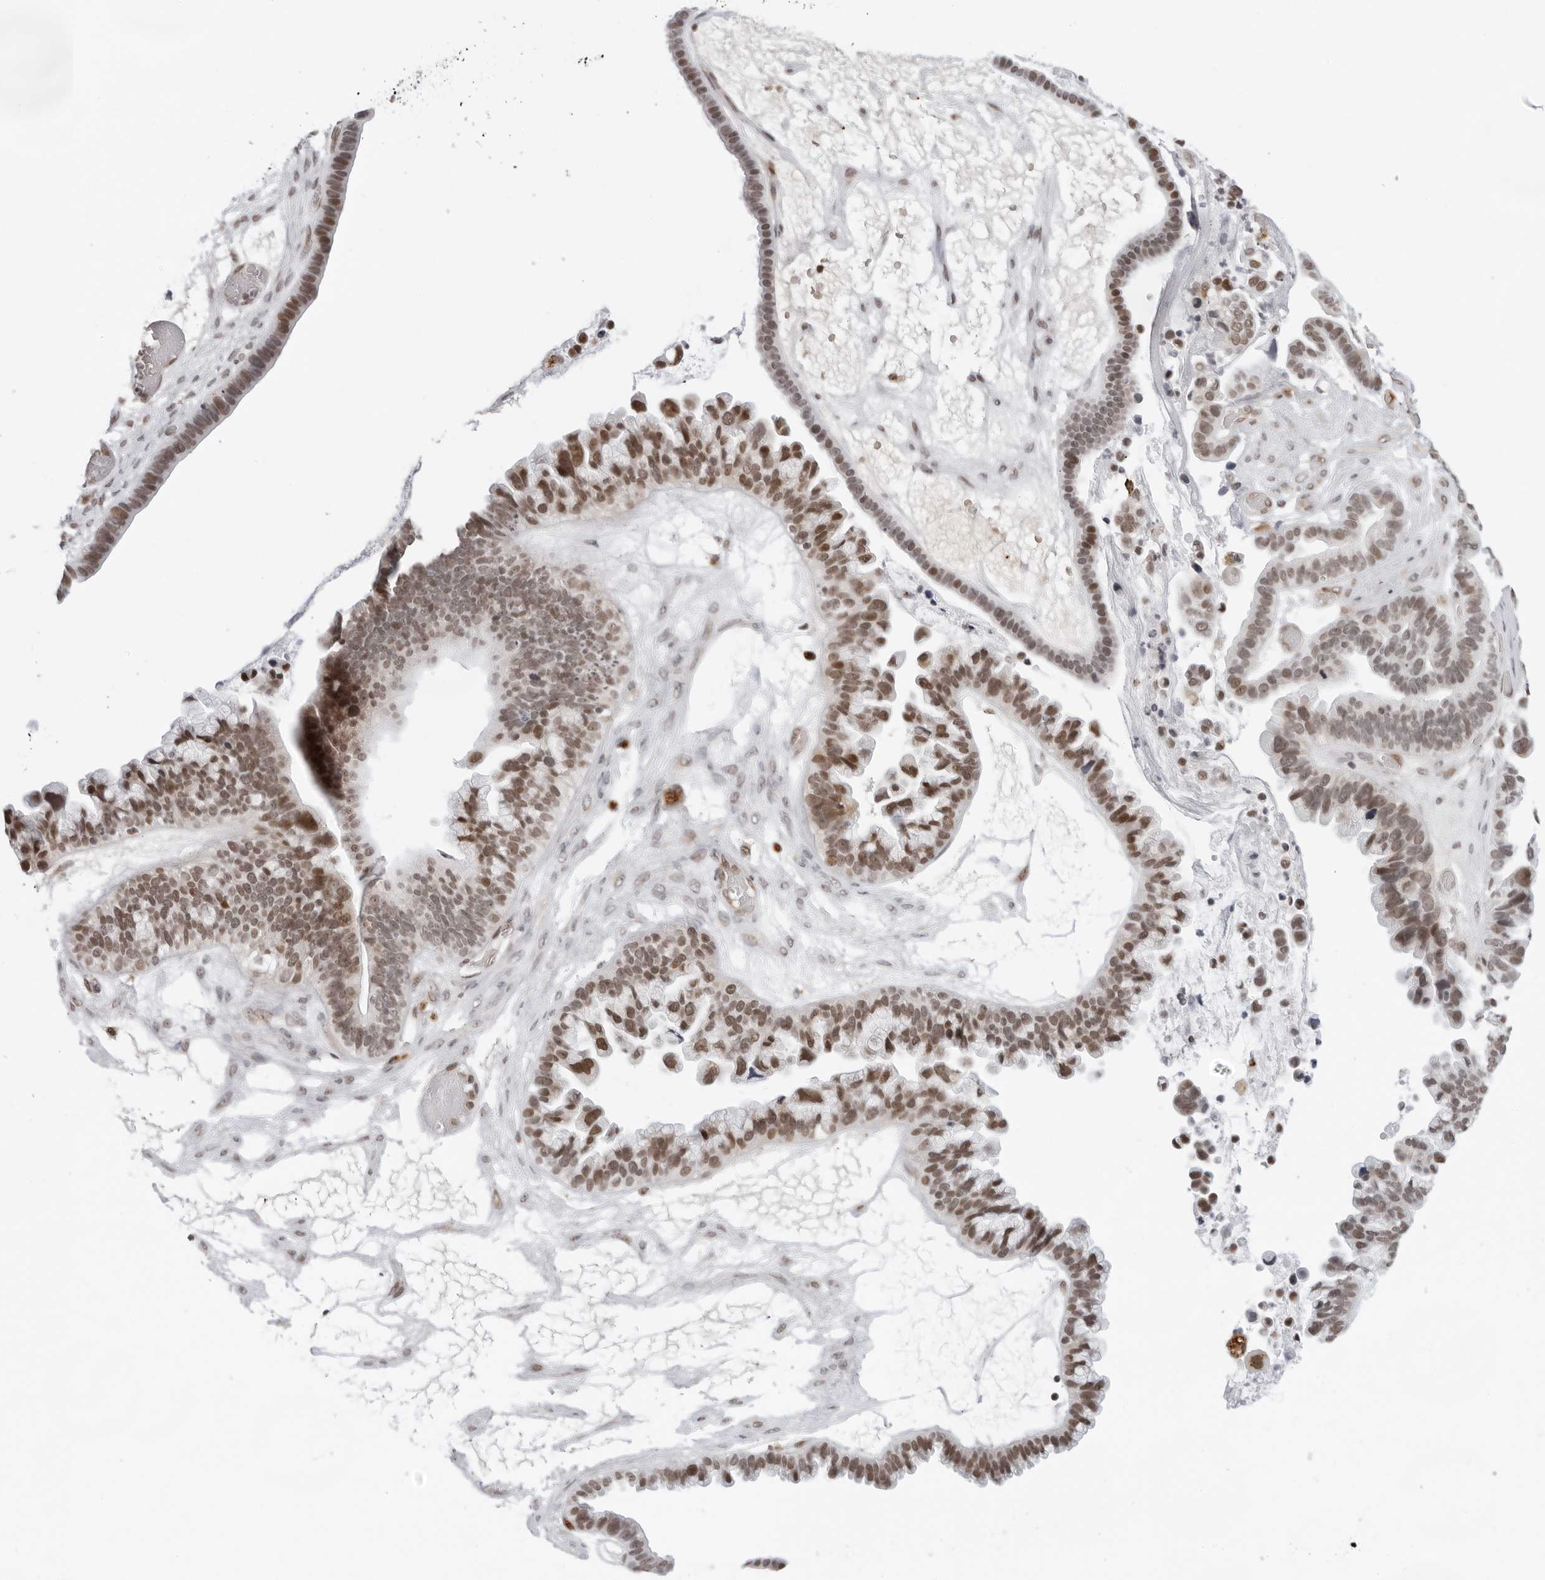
{"staining": {"intensity": "moderate", "quantity": ">75%", "location": "nuclear"}, "tissue": "ovarian cancer", "cell_type": "Tumor cells", "image_type": "cancer", "snomed": [{"axis": "morphology", "description": "Cystadenocarcinoma, serous, NOS"}, {"axis": "topography", "description": "Ovary"}], "caption": "The immunohistochemical stain highlights moderate nuclear expression in tumor cells of ovarian serous cystadenocarcinoma tissue.", "gene": "TOX4", "patient": {"sex": "female", "age": 56}}